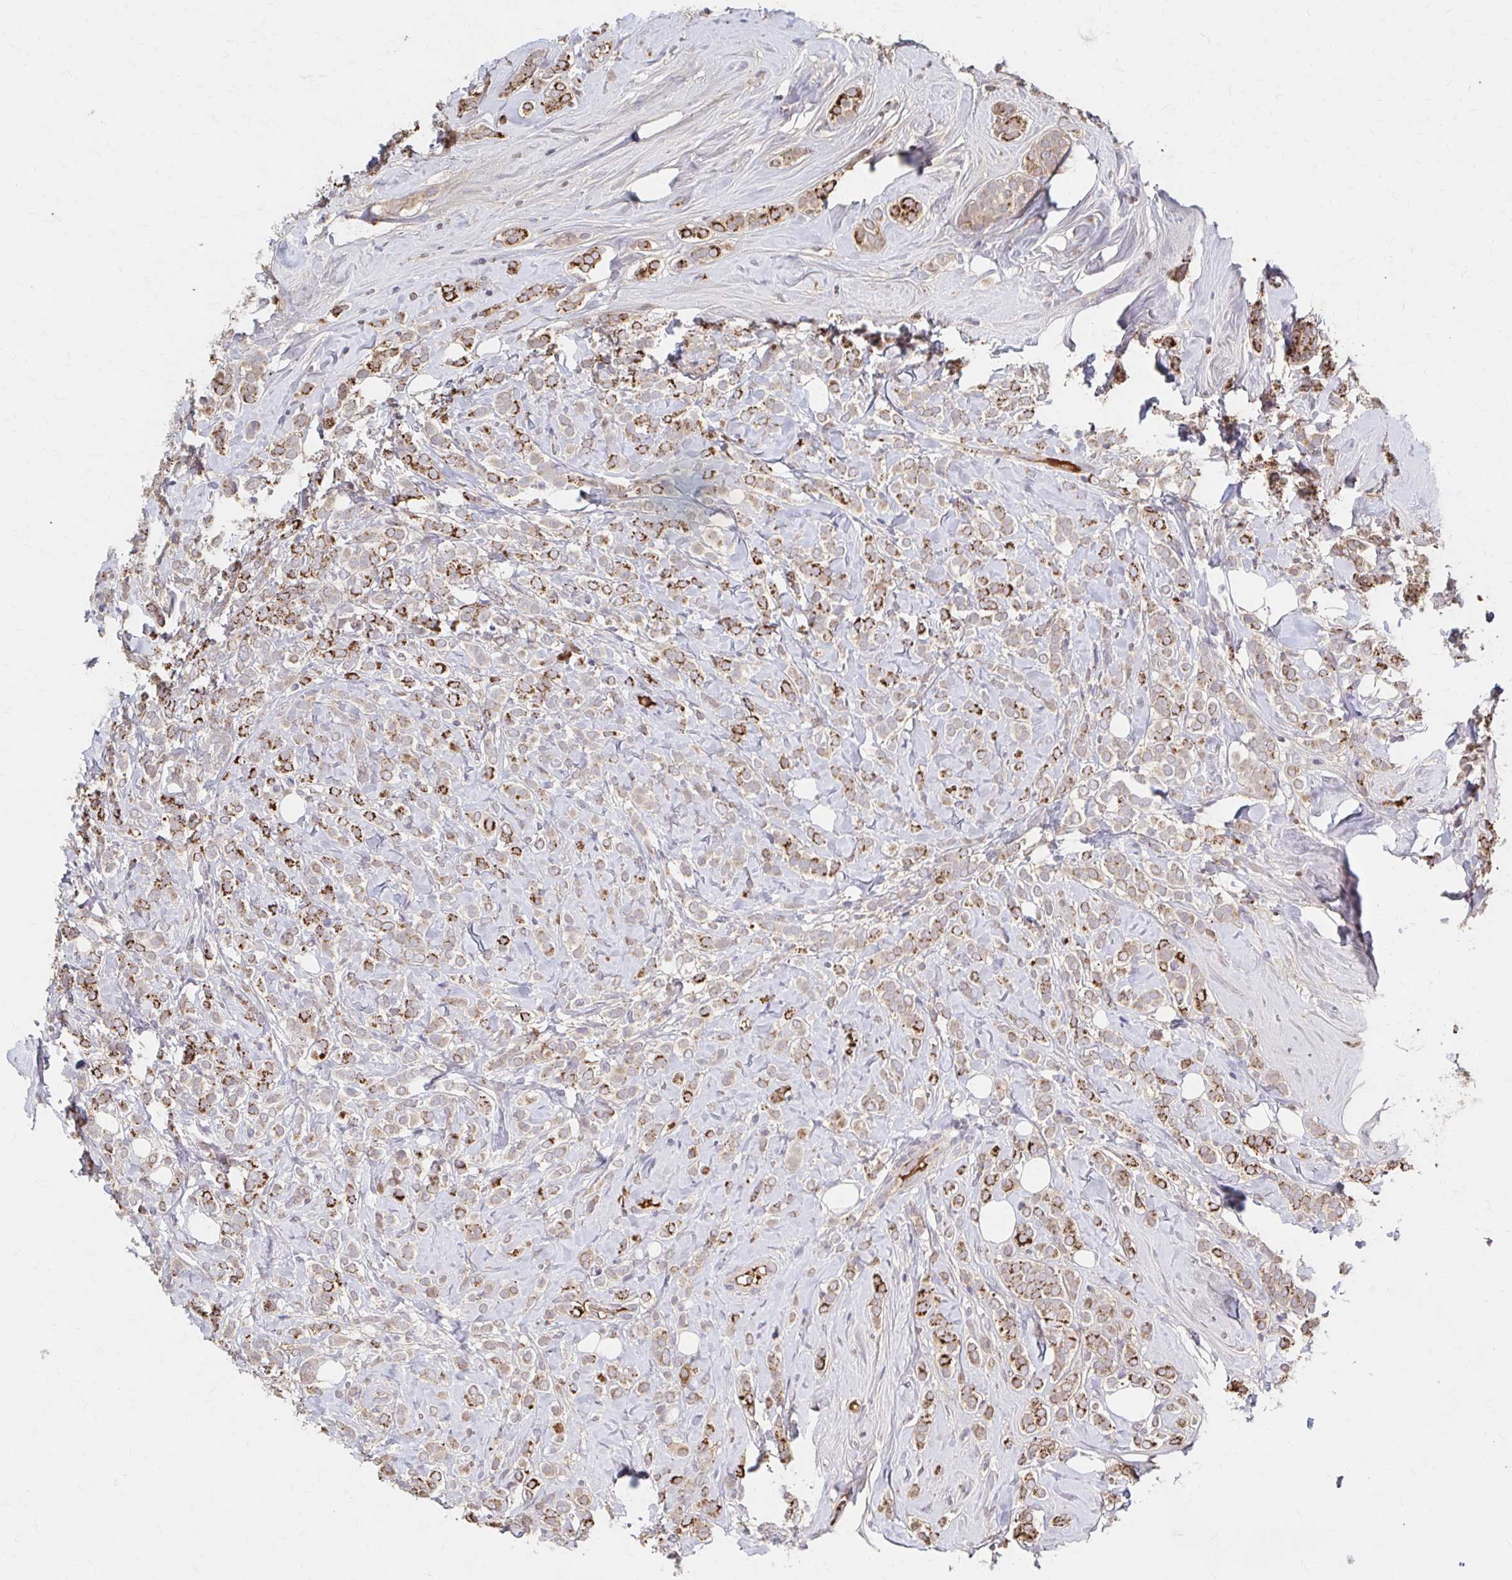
{"staining": {"intensity": "strong", "quantity": "25%-75%", "location": "cytoplasmic/membranous"}, "tissue": "breast cancer", "cell_type": "Tumor cells", "image_type": "cancer", "snomed": [{"axis": "morphology", "description": "Lobular carcinoma"}, {"axis": "topography", "description": "Breast"}], "caption": "Immunohistochemistry photomicrograph of human breast lobular carcinoma stained for a protein (brown), which reveals high levels of strong cytoplasmic/membranous positivity in about 25%-75% of tumor cells.", "gene": "HMGCS2", "patient": {"sex": "female", "age": 49}}